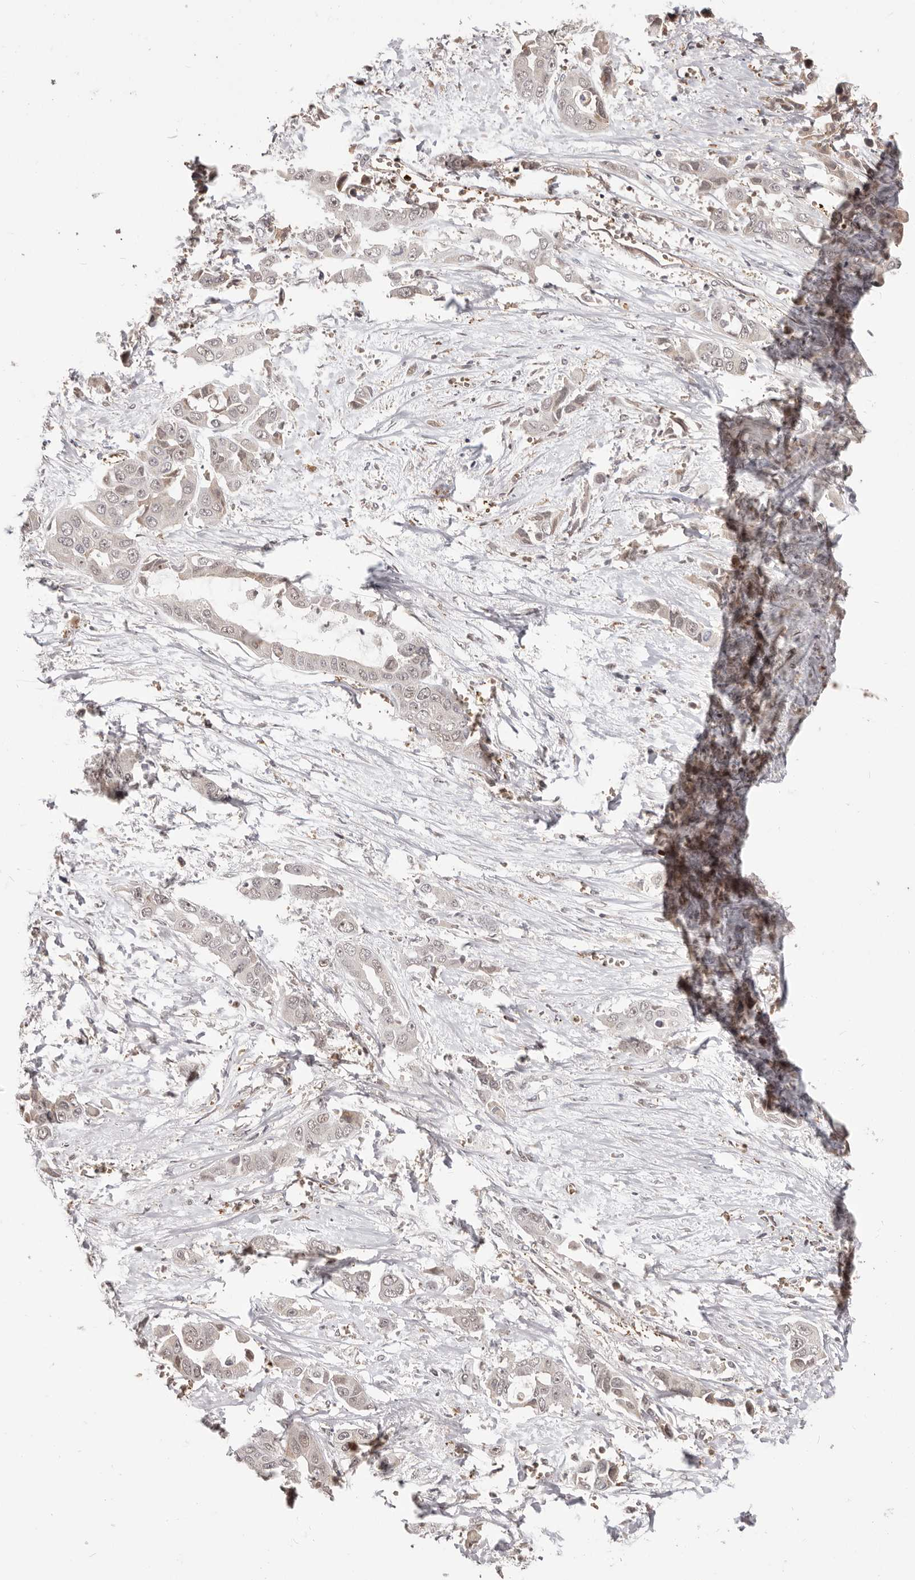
{"staining": {"intensity": "negative", "quantity": "none", "location": "none"}, "tissue": "liver cancer", "cell_type": "Tumor cells", "image_type": "cancer", "snomed": [{"axis": "morphology", "description": "Cholangiocarcinoma"}, {"axis": "topography", "description": "Liver"}], "caption": "A micrograph of human cholangiocarcinoma (liver) is negative for staining in tumor cells.", "gene": "NCOA3", "patient": {"sex": "female", "age": 52}}